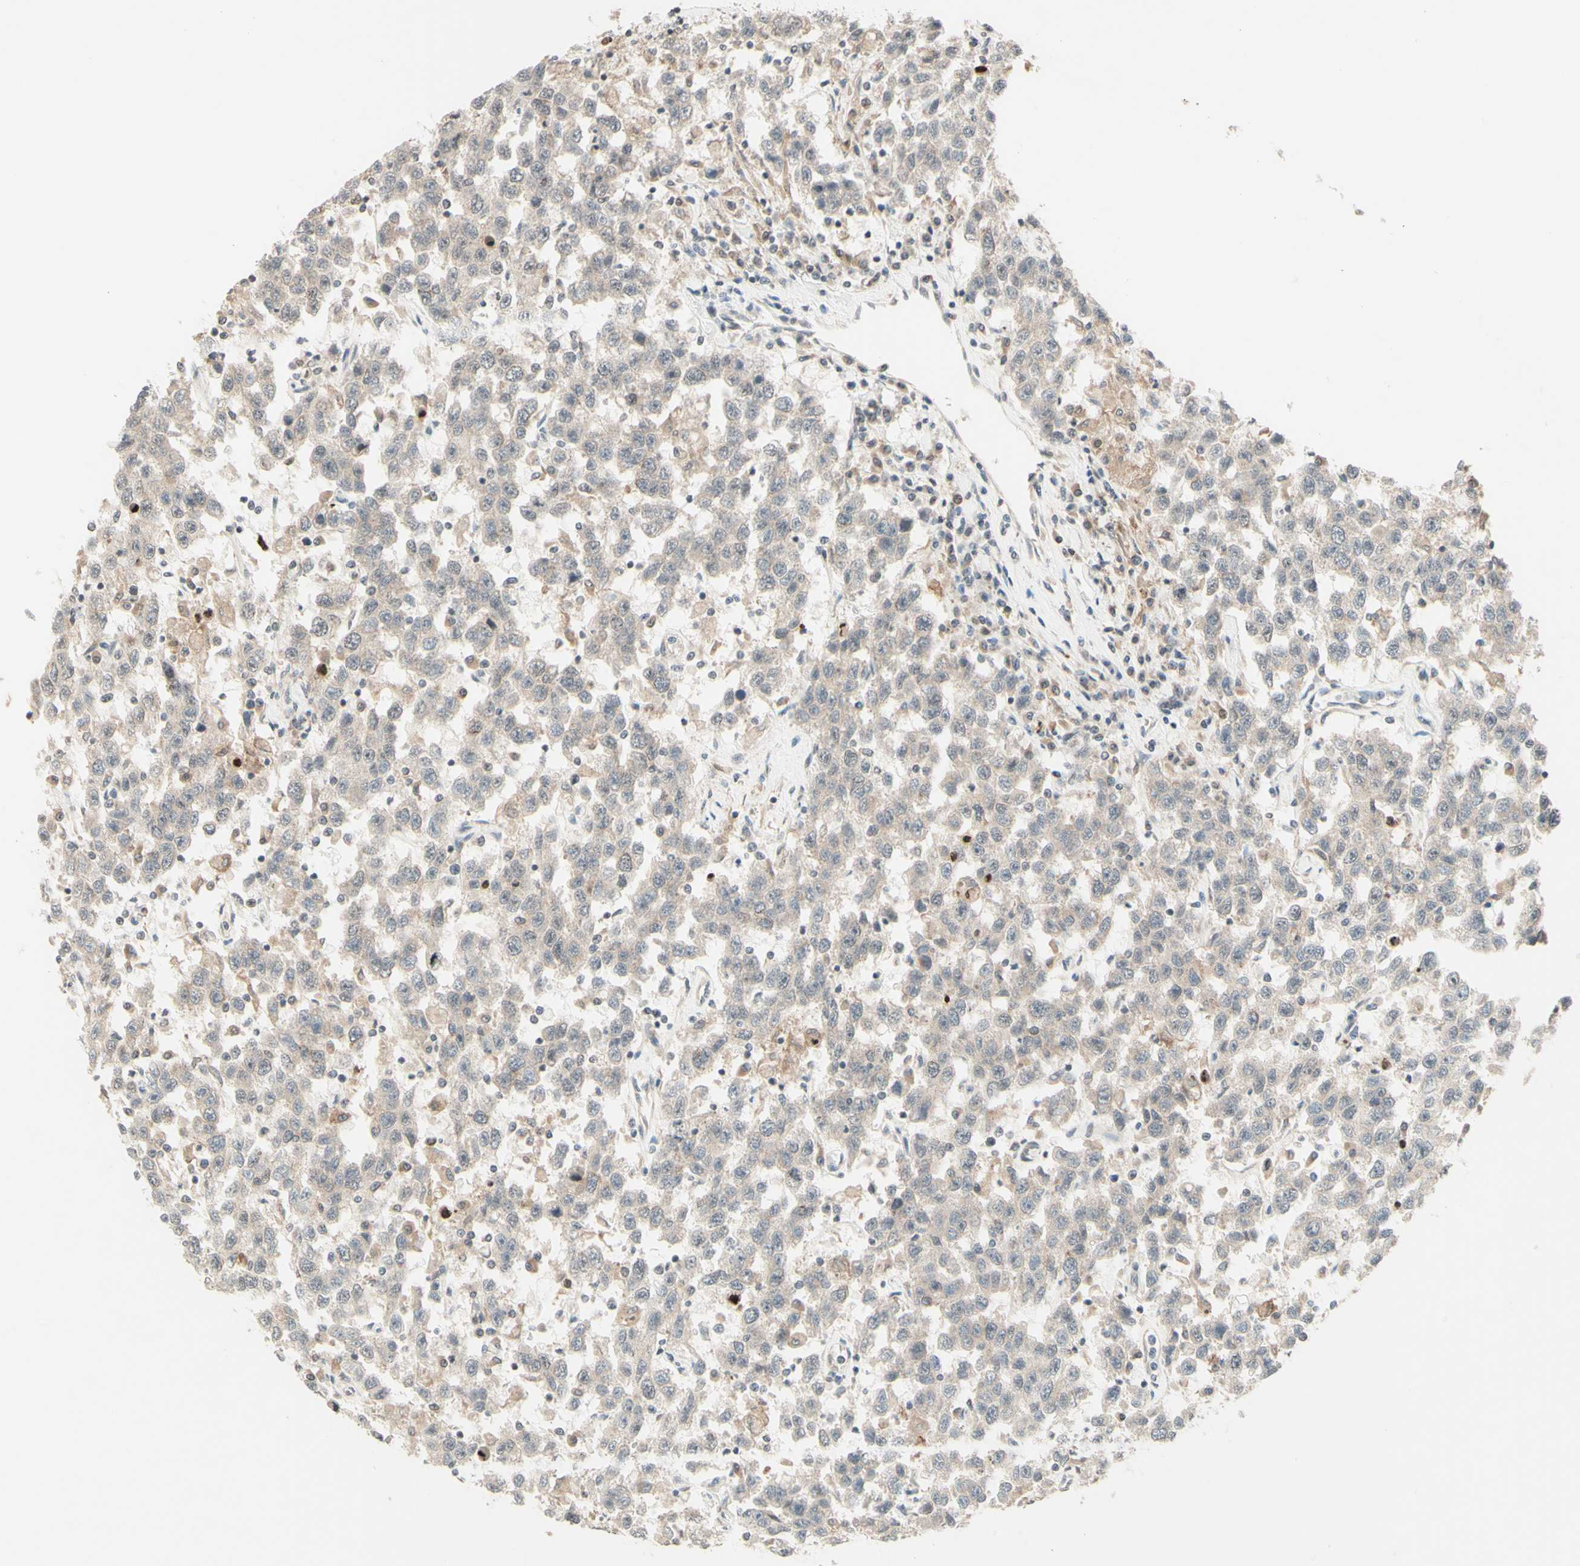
{"staining": {"intensity": "weak", "quantity": ">75%", "location": "cytoplasmic/membranous"}, "tissue": "testis cancer", "cell_type": "Tumor cells", "image_type": "cancer", "snomed": [{"axis": "morphology", "description": "Seminoma, NOS"}, {"axis": "topography", "description": "Testis"}], "caption": "DAB (3,3'-diaminobenzidine) immunohistochemical staining of testis cancer (seminoma) shows weak cytoplasmic/membranous protein positivity in about >75% of tumor cells.", "gene": "ZW10", "patient": {"sex": "male", "age": 41}}